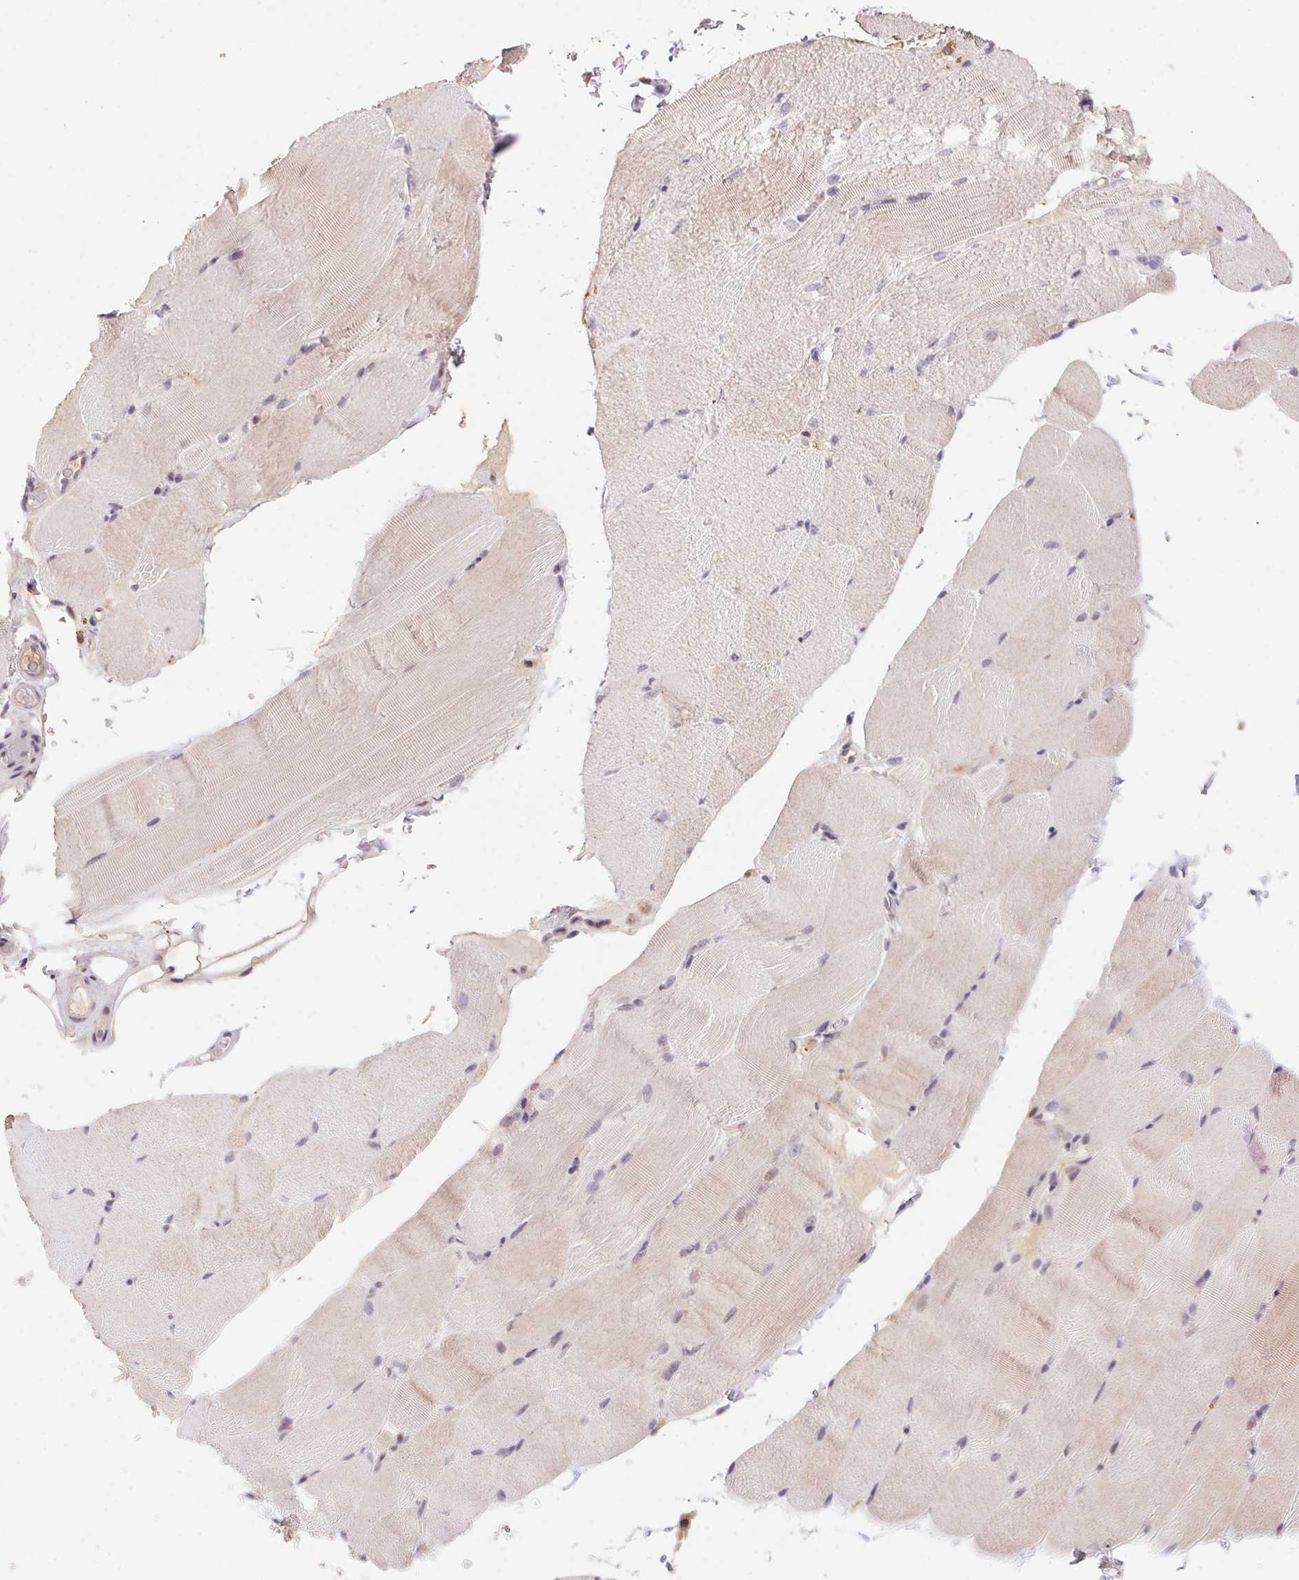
{"staining": {"intensity": "weak", "quantity": "<25%", "location": "cytoplasmic/membranous"}, "tissue": "skeletal muscle", "cell_type": "Myocytes", "image_type": "normal", "snomed": [{"axis": "morphology", "description": "Normal tissue, NOS"}, {"axis": "topography", "description": "Skeletal muscle"}], "caption": "Immunohistochemistry micrograph of unremarkable skeletal muscle stained for a protein (brown), which demonstrates no positivity in myocytes. (IHC, brightfield microscopy, high magnification).", "gene": "SLC52A2", "patient": {"sex": "female", "age": 37}}